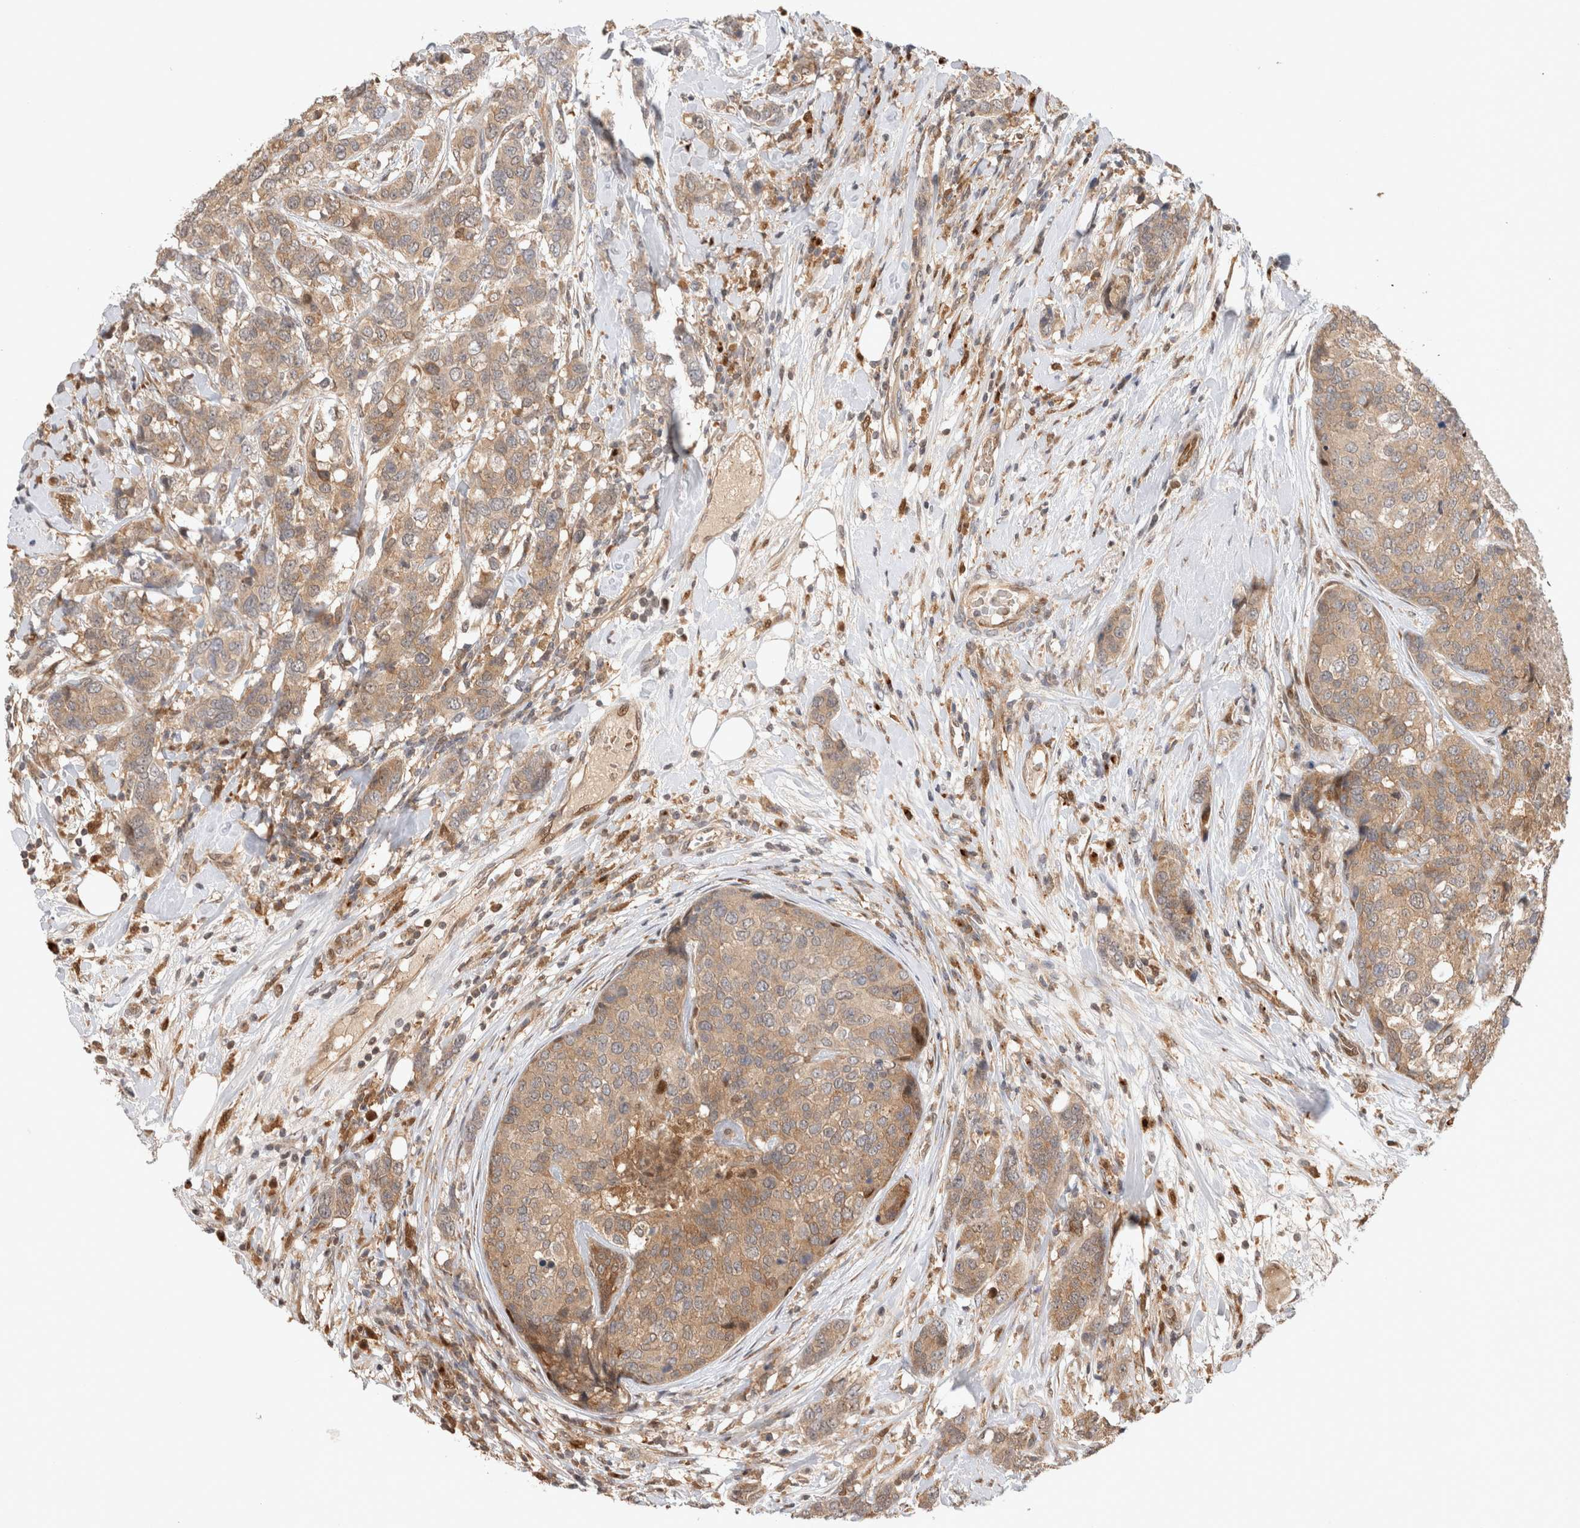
{"staining": {"intensity": "weak", "quantity": ">75%", "location": "cytoplasmic/membranous"}, "tissue": "breast cancer", "cell_type": "Tumor cells", "image_type": "cancer", "snomed": [{"axis": "morphology", "description": "Lobular carcinoma"}, {"axis": "topography", "description": "Breast"}], "caption": "Breast lobular carcinoma stained with a brown dye shows weak cytoplasmic/membranous positive positivity in approximately >75% of tumor cells.", "gene": "OTUD6B", "patient": {"sex": "female", "age": 59}}